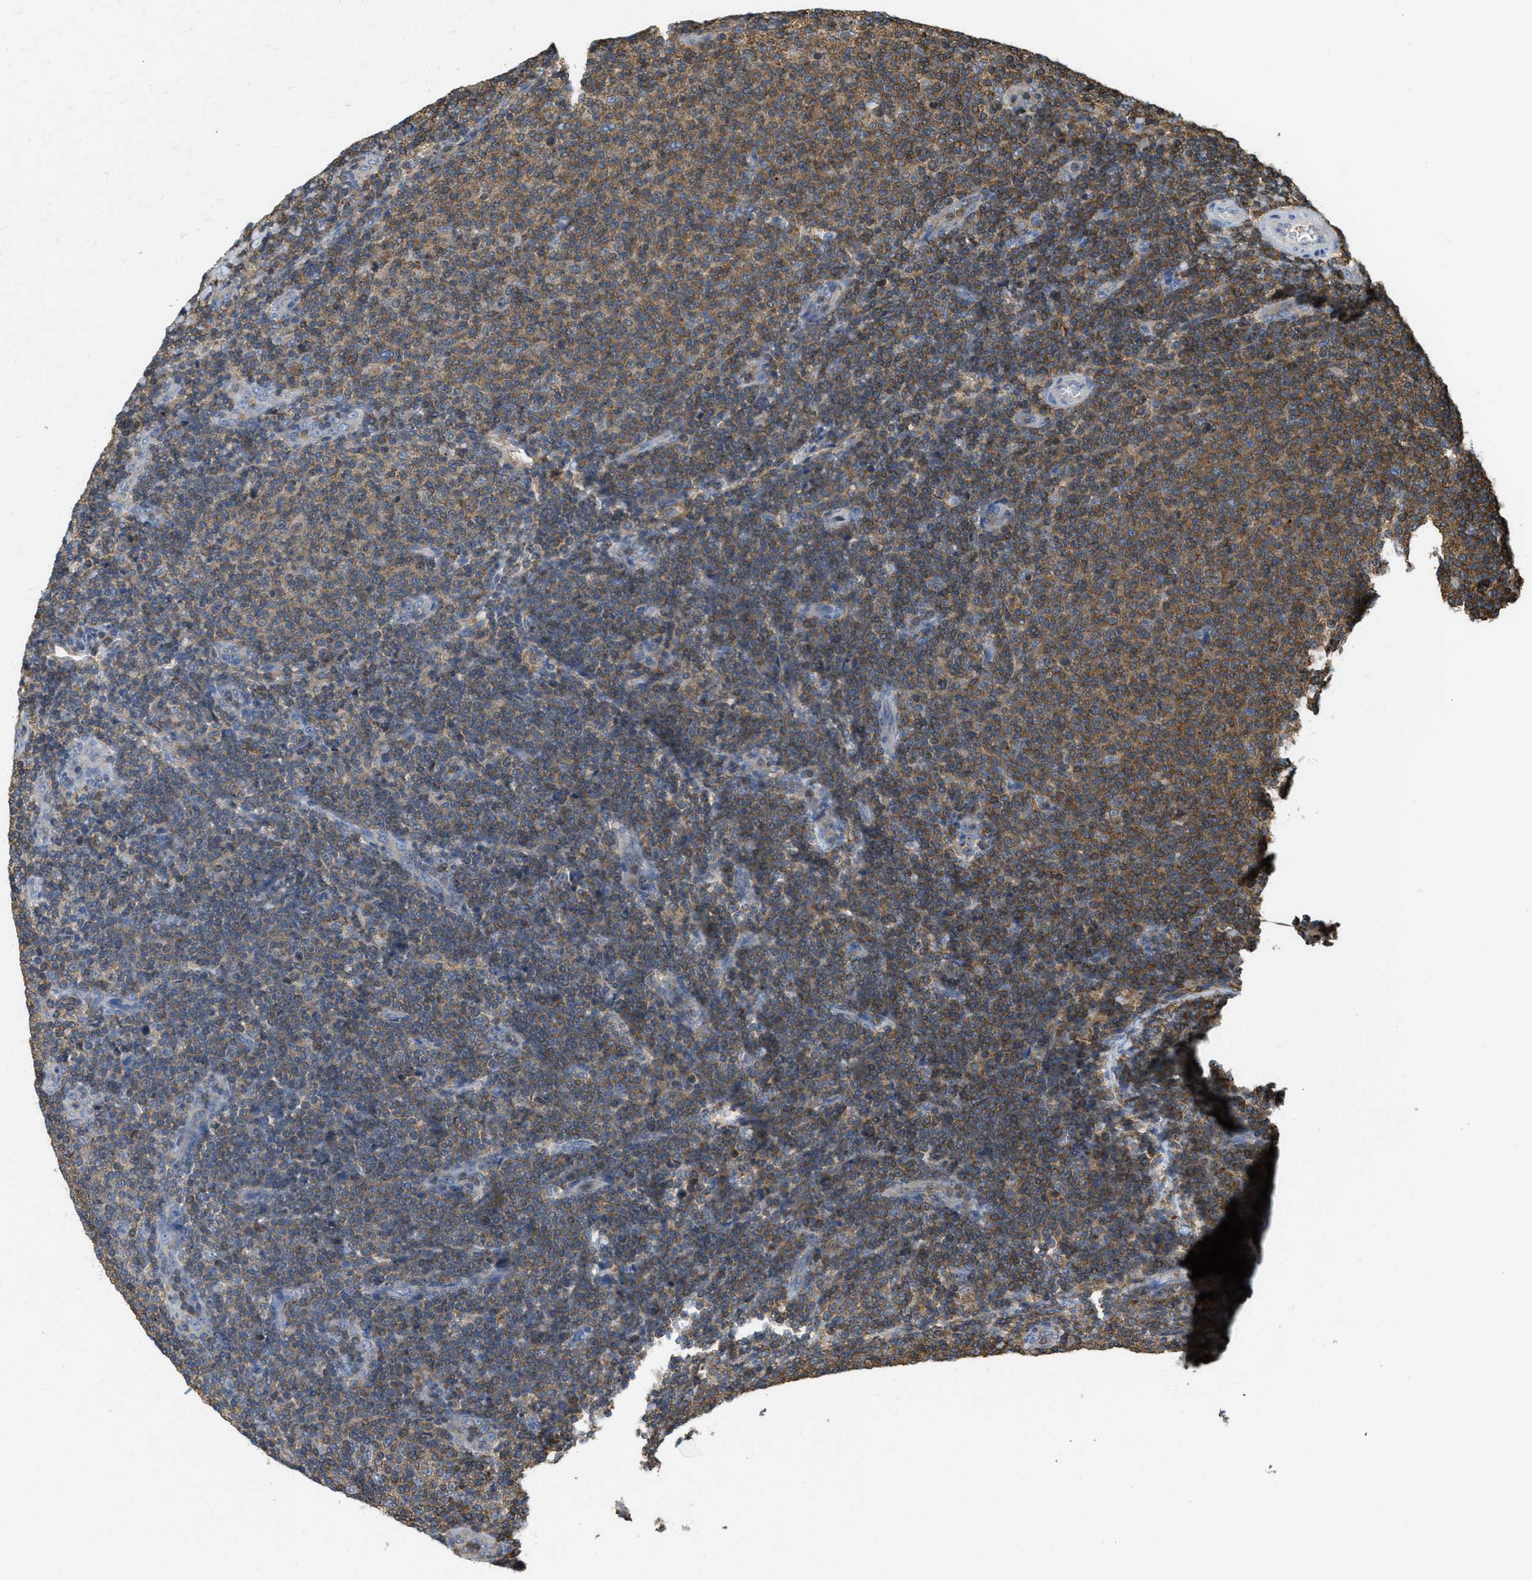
{"staining": {"intensity": "moderate", "quantity": "25%-75%", "location": "cytoplasmic/membranous"}, "tissue": "lymphoma", "cell_type": "Tumor cells", "image_type": "cancer", "snomed": [{"axis": "morphology", "description": "Malignant lymphoma, non-Hodgkin's type, Low grade"}, {"axis": "topography", "description": "Lymph node"}], "caption": "Lymphoma stained for a protein exhibits moderate cytoplasmic/membranous positivity in tumor cells. The protein of interest is stained brown, and the nuclei are stained in blue (DAB IHC with brightfield microscopy, high magnification).", "gene": "GRIK2", "patient": {"sex": "male", "age": 66}}